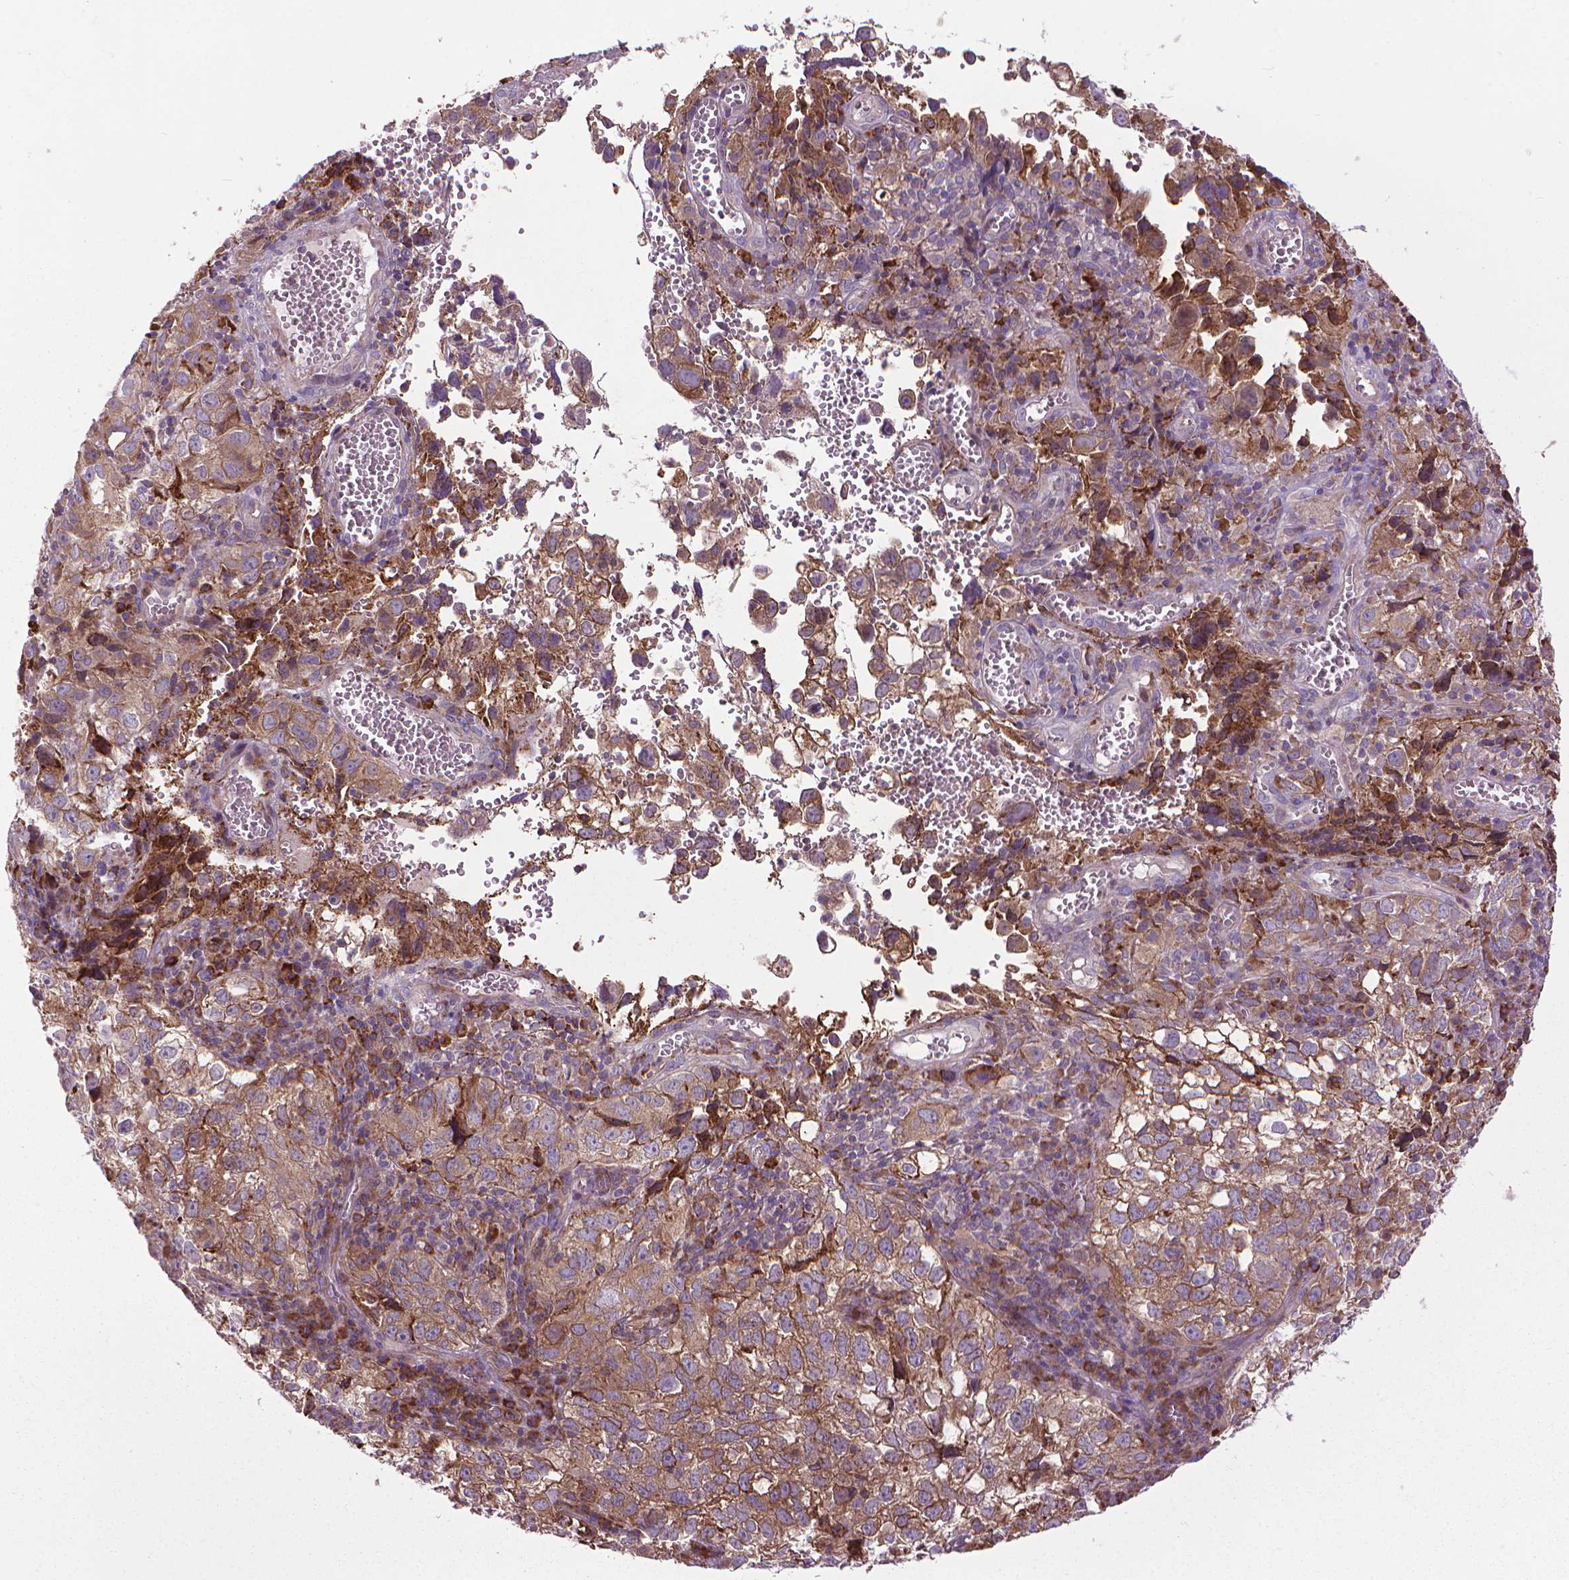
{"staining": {"intensity": "weak", "quantity": ">75%", "location": "cytoplasmic/membranous"}, "tissue": "cervical cancer", "cell_type": "Tumor cells", "image_type": "cancer", "snomed": [{"axis": "morphology", "description": "Squamous cell carcinoma, NOS"}, {"axis": "topography", "description": "Cervix"}], "caption": "Tumor cells show low levels of weak cytoplasmic/membranous expression in about >75% of cells in human cervical cancer (squamous cell carcinoma).", "gene": "MYH14", "patient": {"sex": "female", "age": 55}}